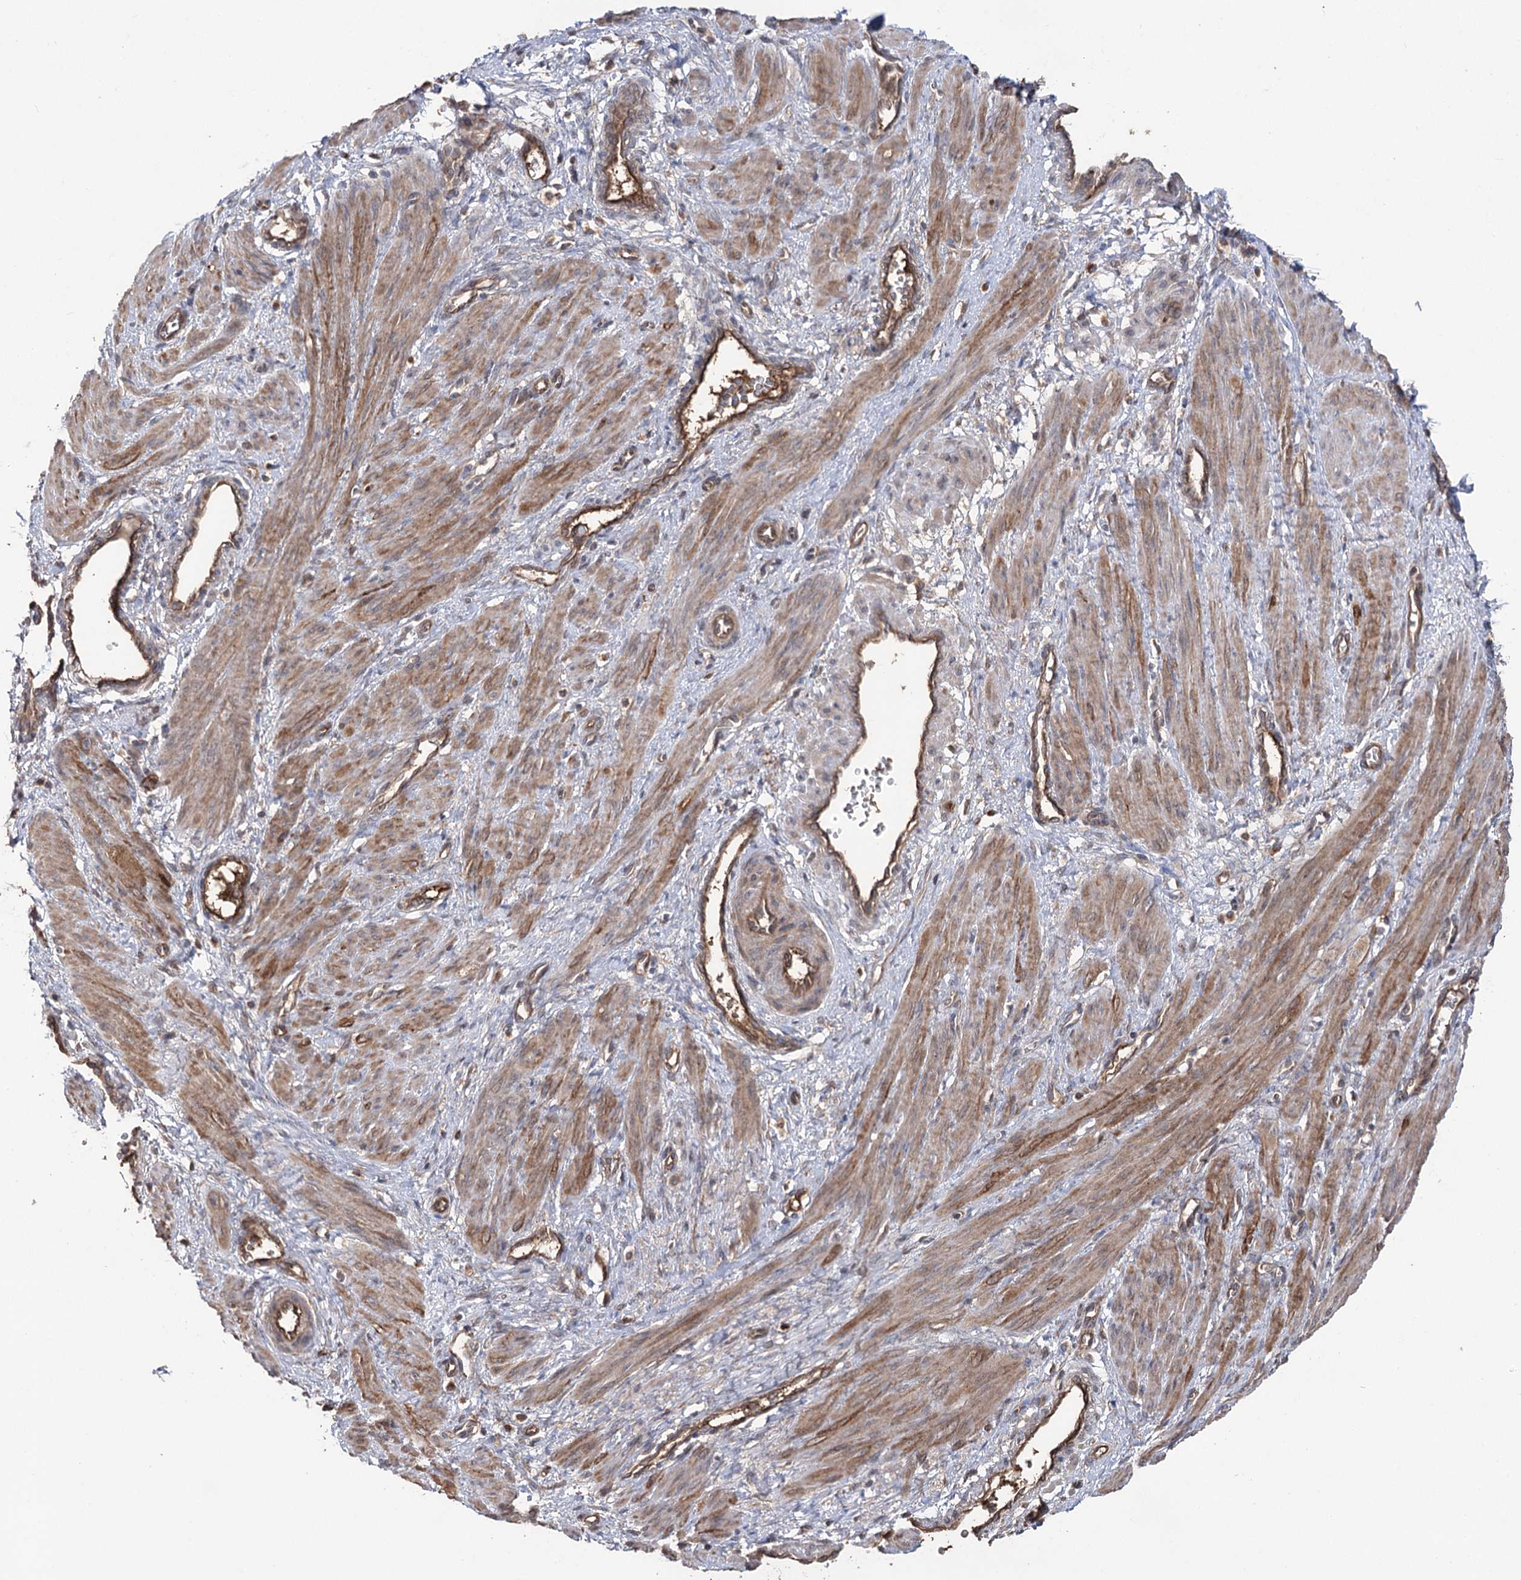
{"staining": {"intensity": "moderate", "quantity": ">75%", "location": "cytoplasmic/membranous,nuclear"}, "tissue": "smooth muscle", "cell_type": "Smooth muscle cells", "image_type": "normal", "snomed": [{"axis": "morphology", "description": "Normal tissue, NOS"}, {"axis": "topography", "description": "Endometrium"}], "caption": "The image shows immunohistochemical staining of benign smooth muscle. There is moderate cytoplasmic/membranous,nuclear expression is seen in about >75% of smooth muscle cells.", "gene": "OTUD1", "patient": {"sex": "female", "age": 33}}